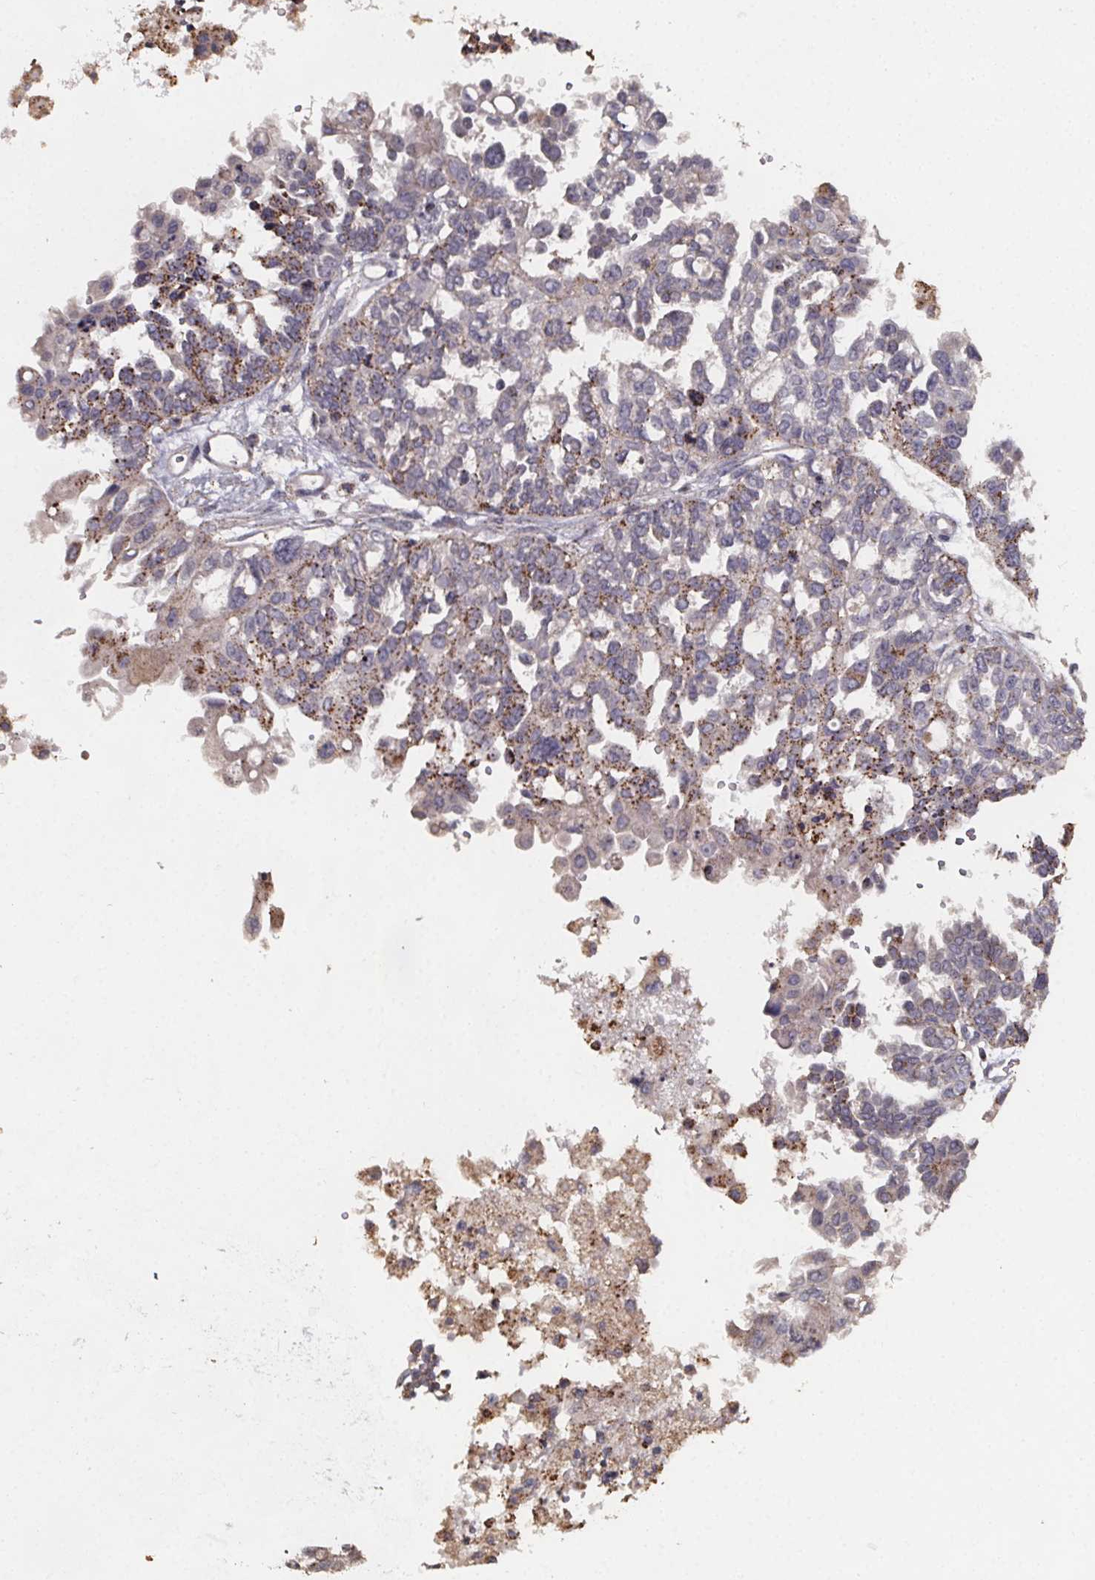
{"staining": {"intensity": "moderate", "quantity": "25%-75%", "location": "cytoplasmic/membranous"}, "tissue": "ovarian cancer", "cell_type": "Tumor cells", "image_type": "cancer", "snomed": [{"axis": "morphology", "description": "Cystadenocarcinoma, serous, NOS"}, {"axis": "topography", "description": "Ovary"}], "caption": "Protein staining shows moderate cytoplasmic/membranous expression in approximately 25%-75% of tumor cells in serous cystadenocarcinoma (ovarian).", "gene": "ZNF879", "patient": {"sex": "female", "age": 53}}